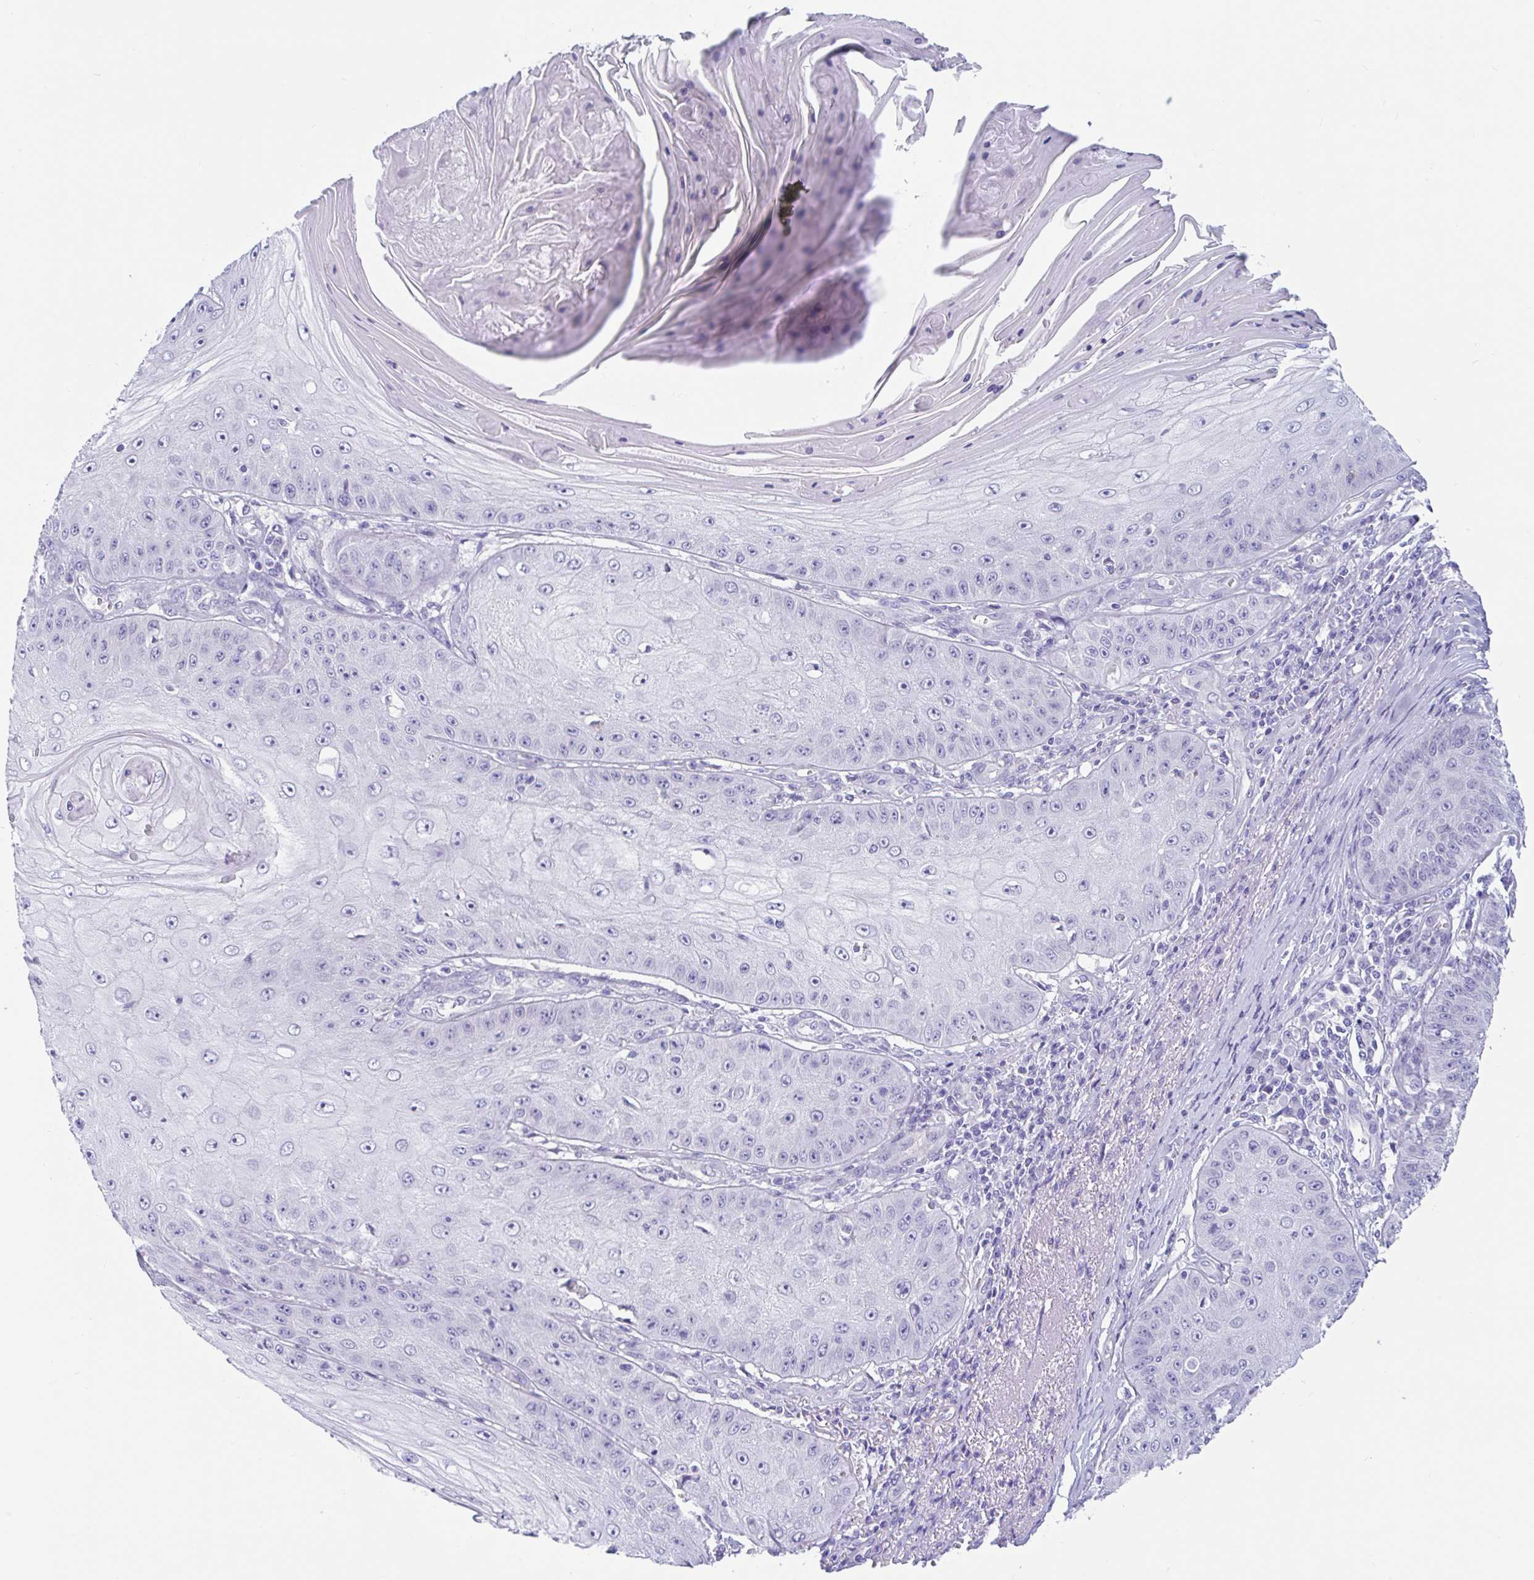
{"staining": {"intensity": "negative", "quantity": "none", "location": "none"}, "tissue": "skin cancer", "cell_type": "Tumor cells", "image_type": "cancer", "snomed": [{"axis": "morphology", "description": "Squamous cell carcinoma, NOS"}, {"axis": "topography", "description": "Skin"}], "caption": "This is a photomicrograph of IHC staining of skin squamous cell carcinoma, which shows no staining in tumor cells.", "gene": "OR6N2", "patient": {"sex": "male", "age": 70}}